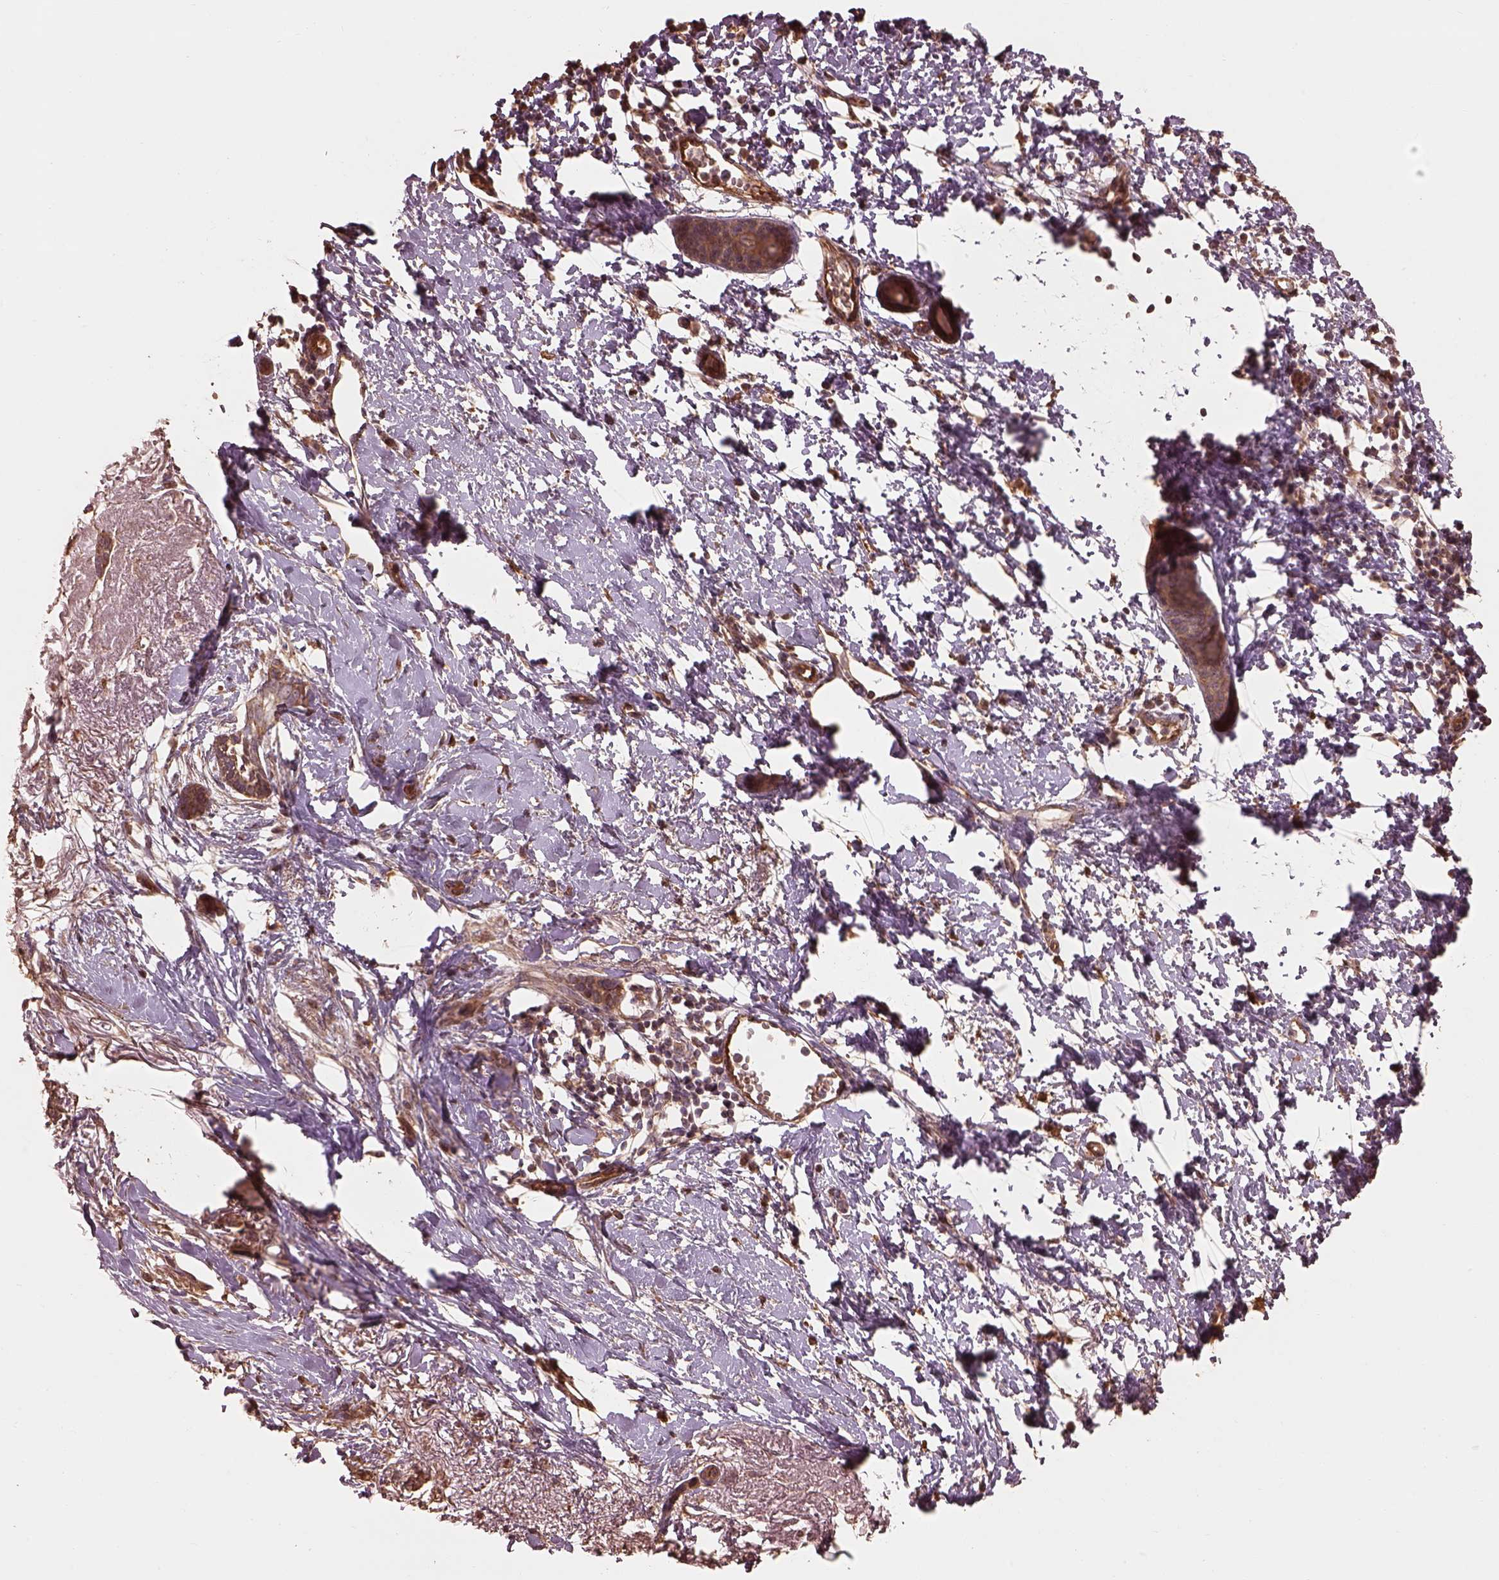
{"staining": {"intensity": "moderate", "quantity": "25%-75%", "location": "cytoplasmic/membranous"}, "tissue": "skin cancer", "cell_type": "Tumor cells", "image_type": "cancer", "snomed": [{"axis": "morphology", "description": "Normal tissue, NOS"}, {"axis": "morphology", "description": "Basal cell carcinoma"}, {"axis": "topography", "description": "Skin"}], "caption": "A brown stain highlights moderate cytoplasmic/membranous staining of a protein in skin basal cell carcinoma tumor cells.", "gene": "METTL4", "patient": {"sex": "male", "age": 84}}